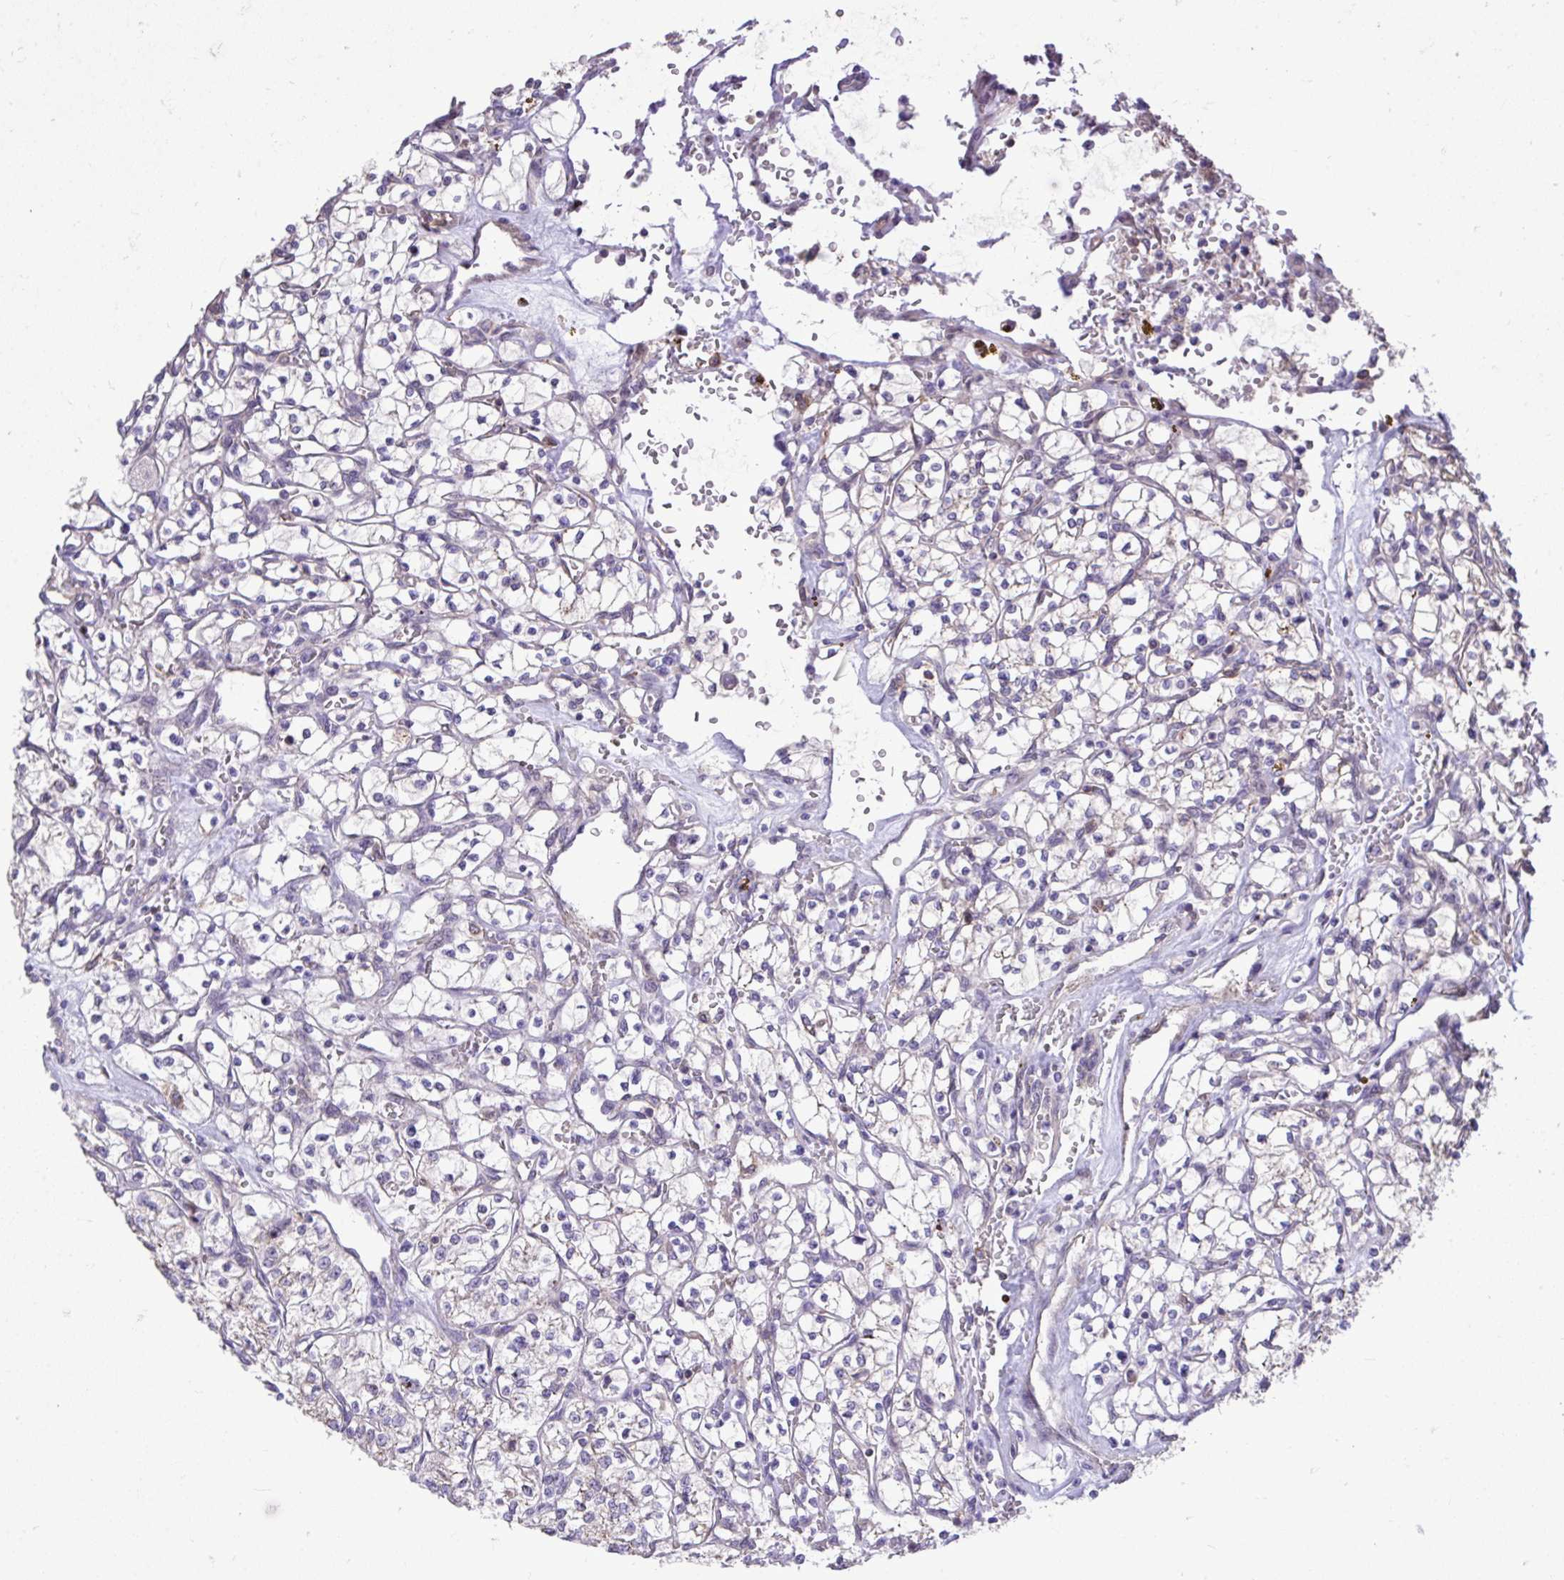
{"staining": {"intensity": "negative", "quantity": "none", "location": "none"}, "tissue": "renal cancer", "cell_type": "Tumor cells", "image_type": "cancer", "snomed": [{"axis": "morphology", "description": "Adenocarcinoma, NOS"}, {"axis": "topography", "description": "Kidney"}], "caption": "This is an immunohistochemistry micrograph of renal cancer (adenocarcinoma). There is no expression in tumor cells.", "gene": "IGFL2", "patient": {"sex": "female", "age": 64}}